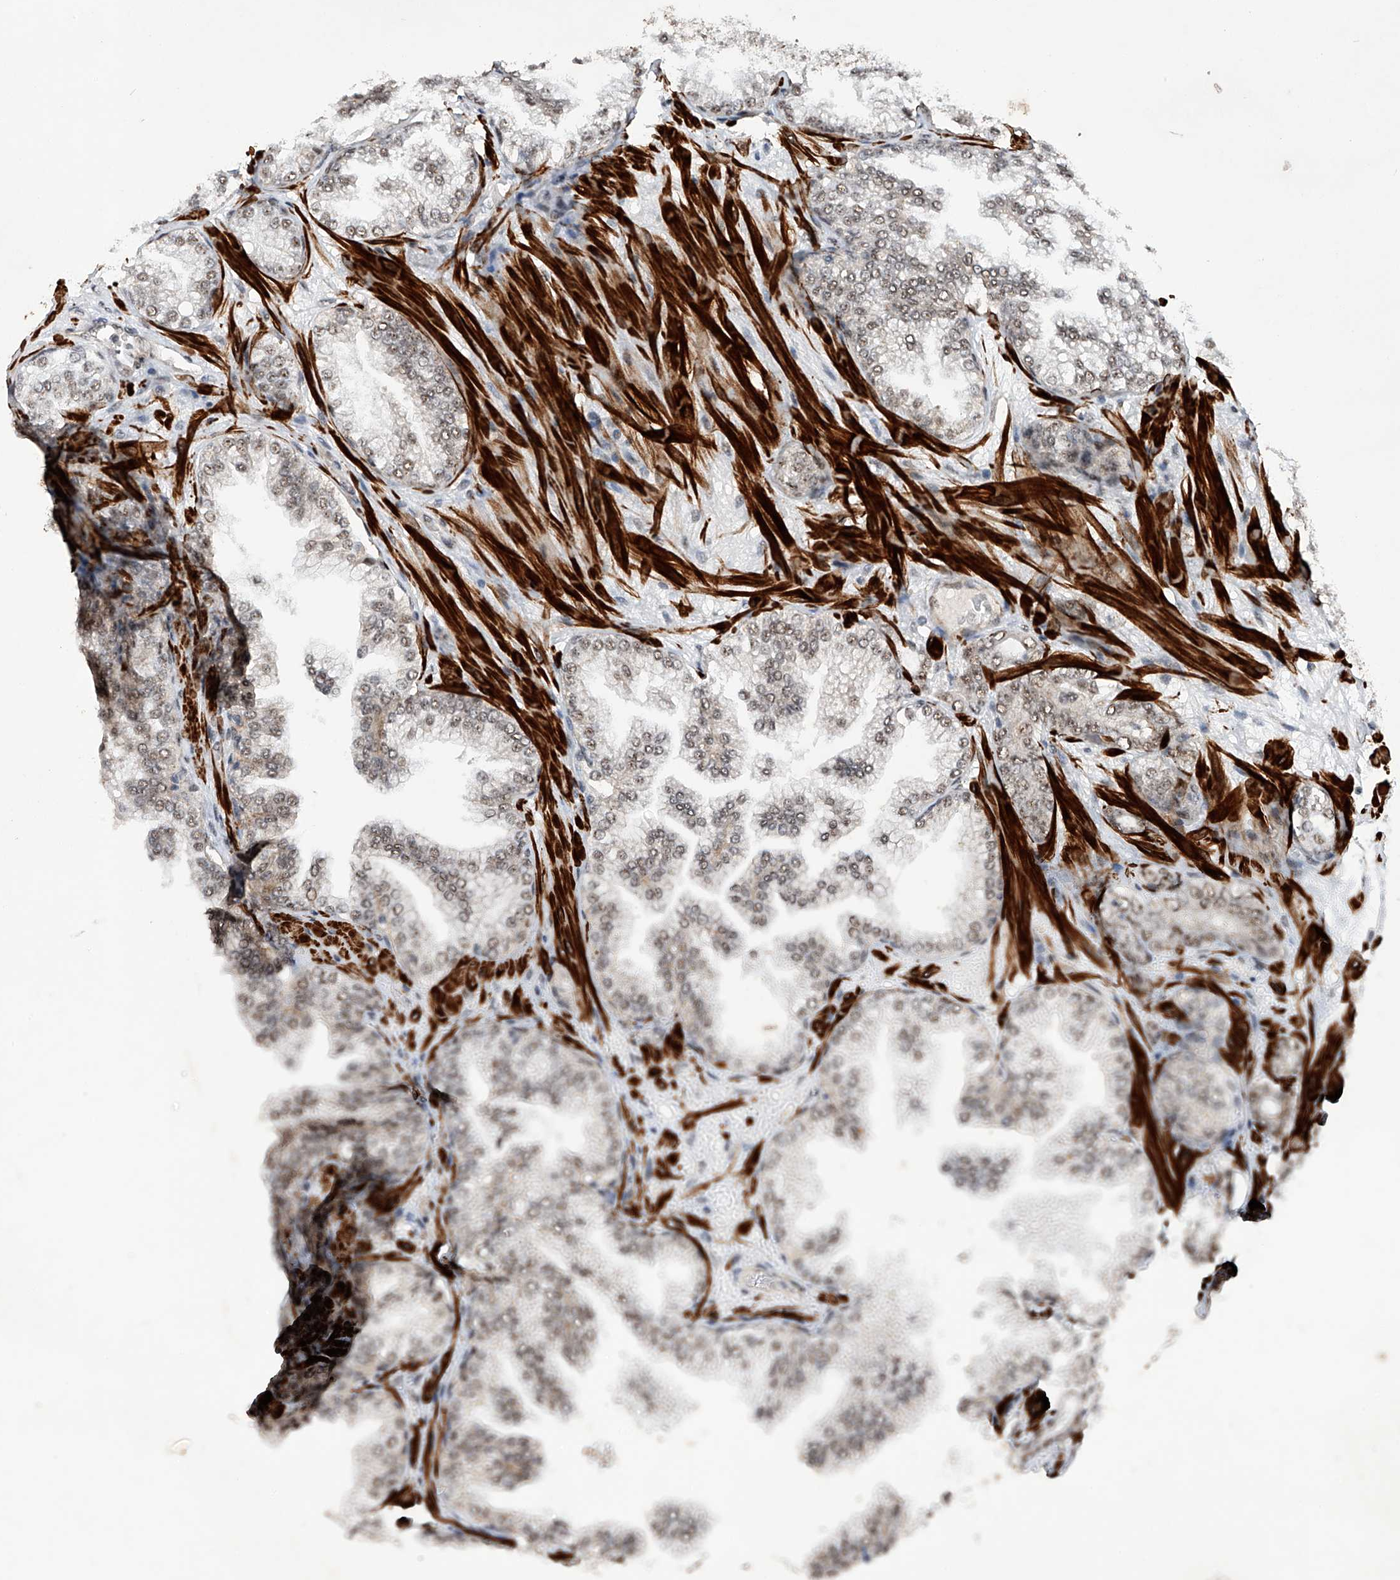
{"staining": {"intensity": "weak", "quantity": "25%-75%", "location": "nuclear"}, "tissue": "prostate cancer", "cell_type": "Tumor cells", "image_type": "cancer", "snomed": [{"axis": "morphology", "description": "Adenocarcinoma, High grade"}, {"axis": "topography", "description": "Prostate"}], "caption": "IHC (DAB) staining of human prostate high-grade adenocarcinoma reveals weak nuclear protein expression in about 25%-75% of tumor cells.", "gene": "NFATC4", "patient": {"sex": "male", "age": 58}}